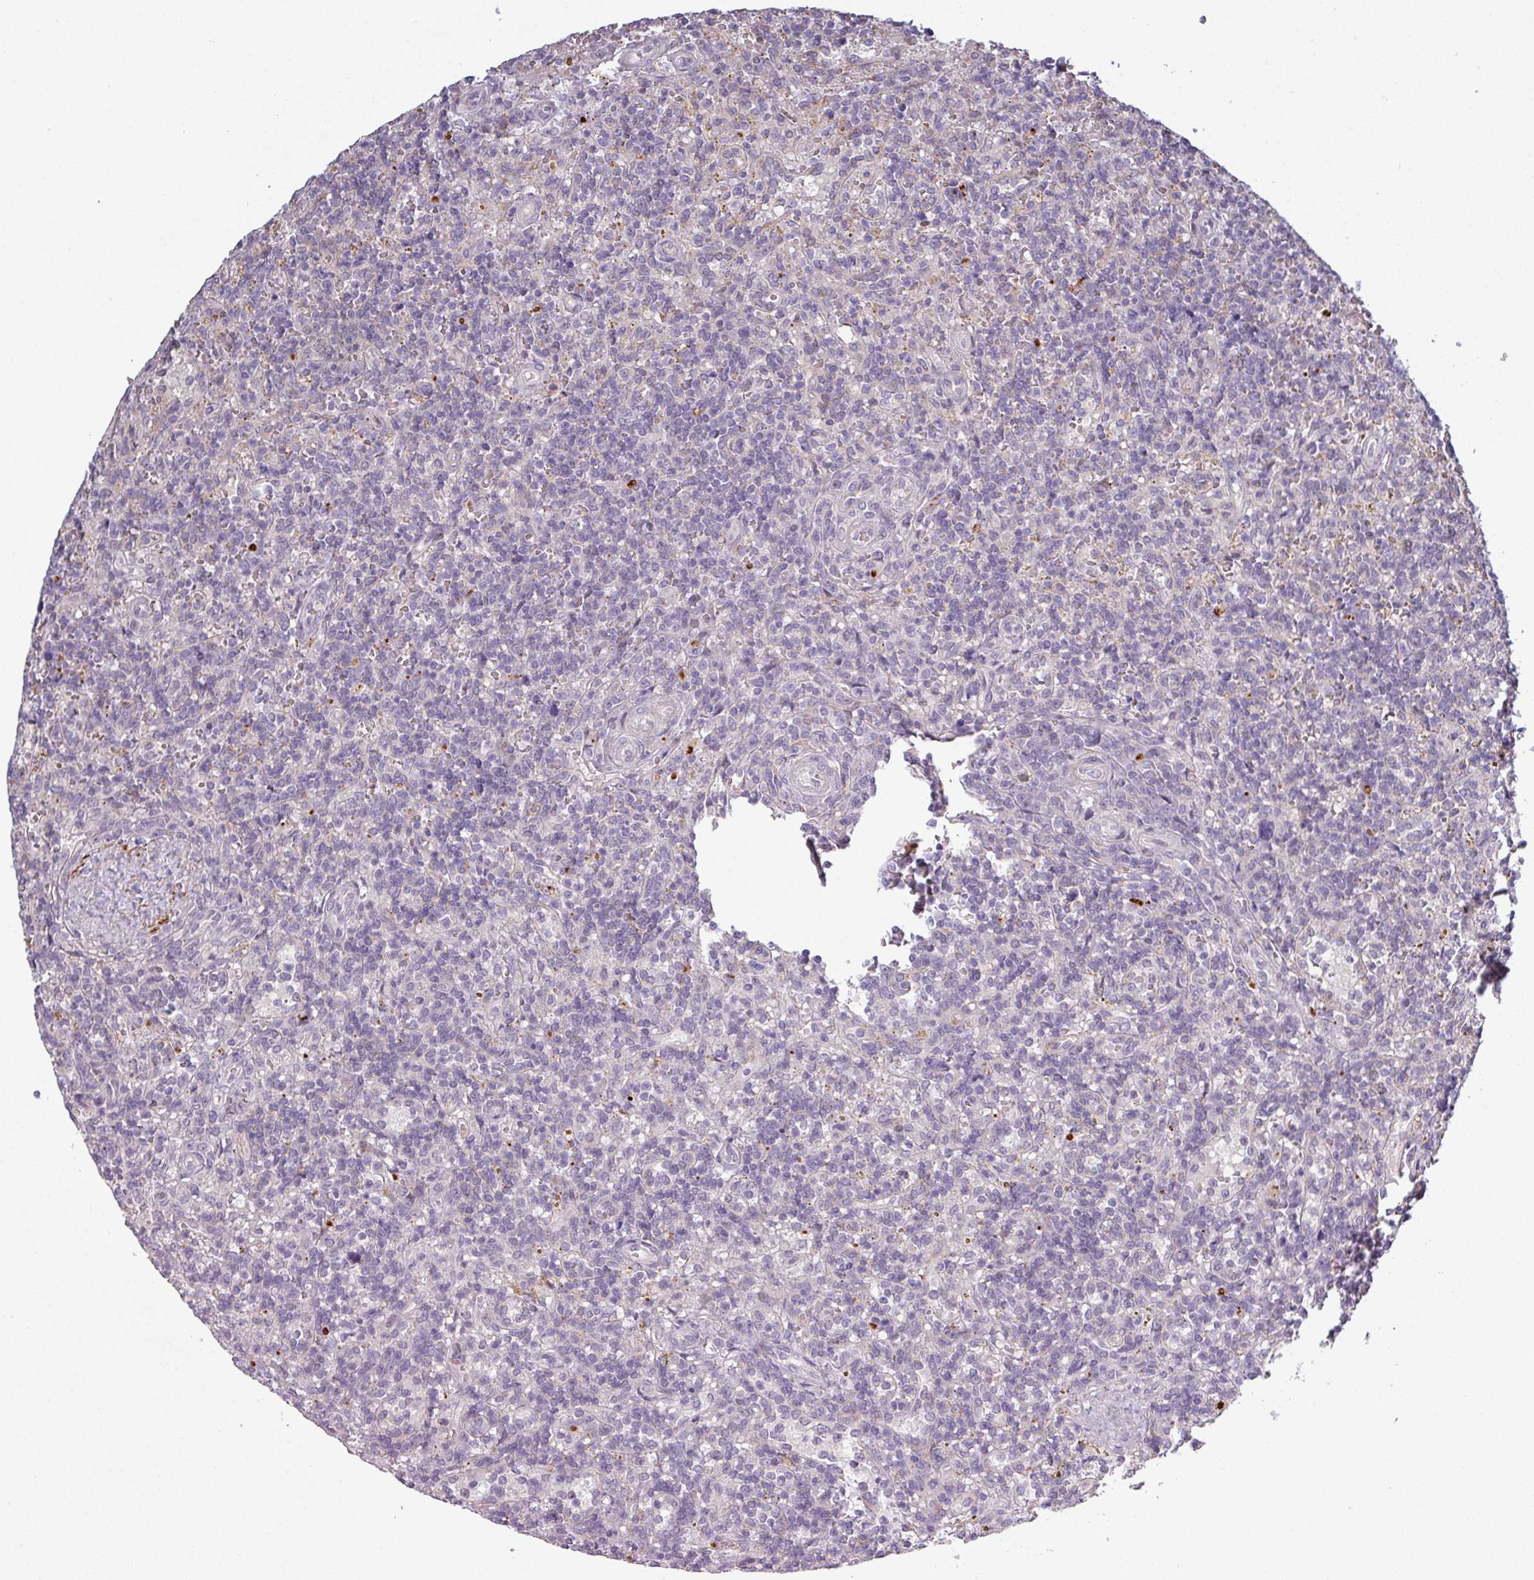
{"staining": {"intensity": "negative", "quantity": "none", "location": "none"}, "tissue": "lymphoma", "cell_type": "Tumor cells", "image_type": "cancer", "snomed": [{"axis": "morphology", "description": "Malignant lymphoma, non-Hodgkin's type, Low grade"}, {"axis": "topography", "description": "Spleen"}], "caption": "This is an immunohistochemistry photomicrograph of lymphoma. There is no expression in tumor cells.", "gene": "C2orf16", "patient": {"sex": "male", "age": 67}}